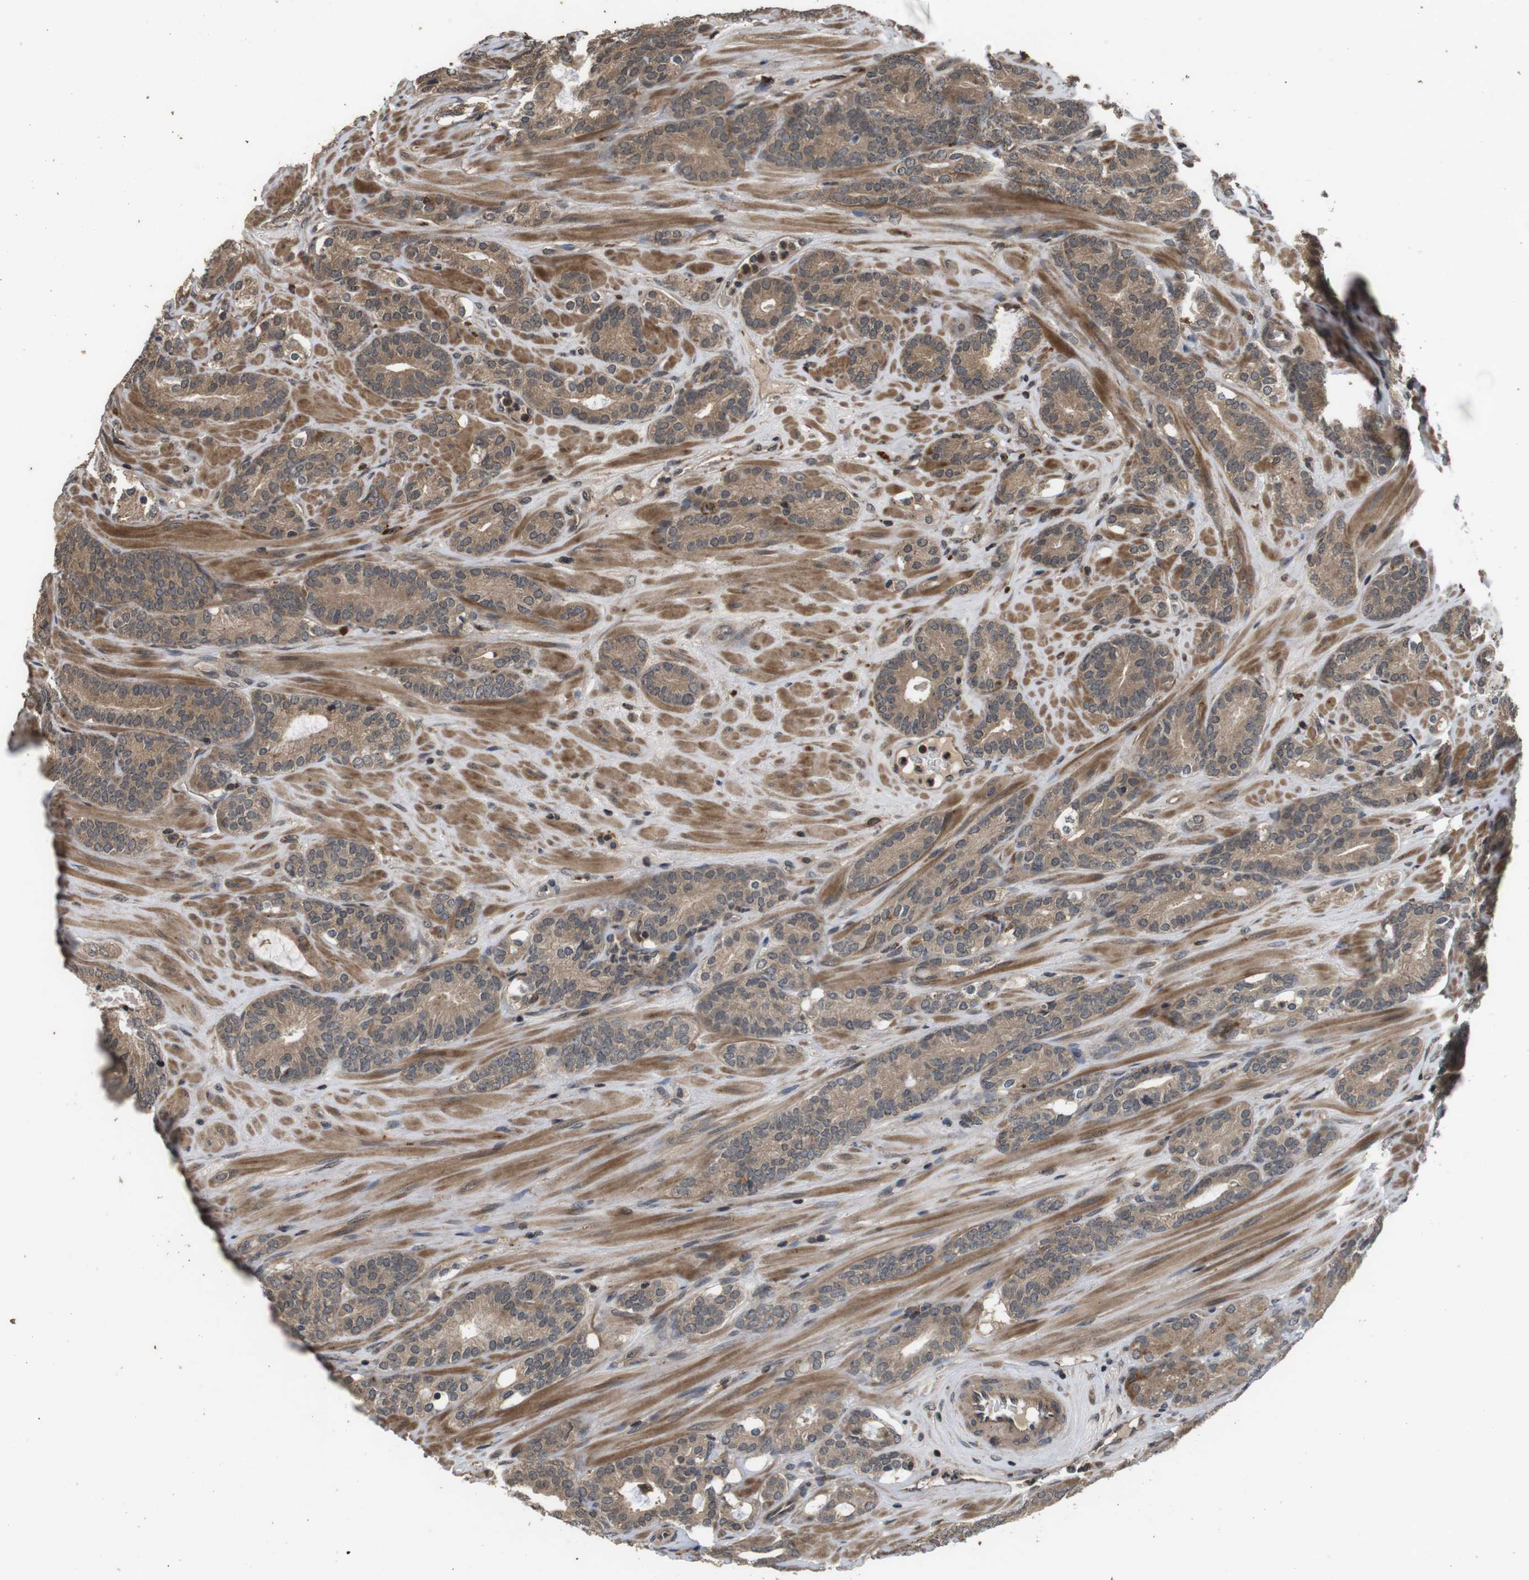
{"staining": {"intensity": "weak", "quantity": ">75%", "location": "cytoplasmic/membranous"}, "tissue": "prostate cancer", "cell_type": "Tumor cells", "image_type": "cancer", "snomed": [{"axis": "morphology", "description": "Adenocarcinoma, Low grade"}, {"axis": "topography", "description": "Prostate"}], "caption": "About >75% of tumor cells in human prostate adenocarcinoma (low-grade) show weak cytoplasmic/membranous protein expression as visualized by brown immunohistochemical staining.", "gene": "FZD10", "patient": {"sex": "male", "age": 63}}